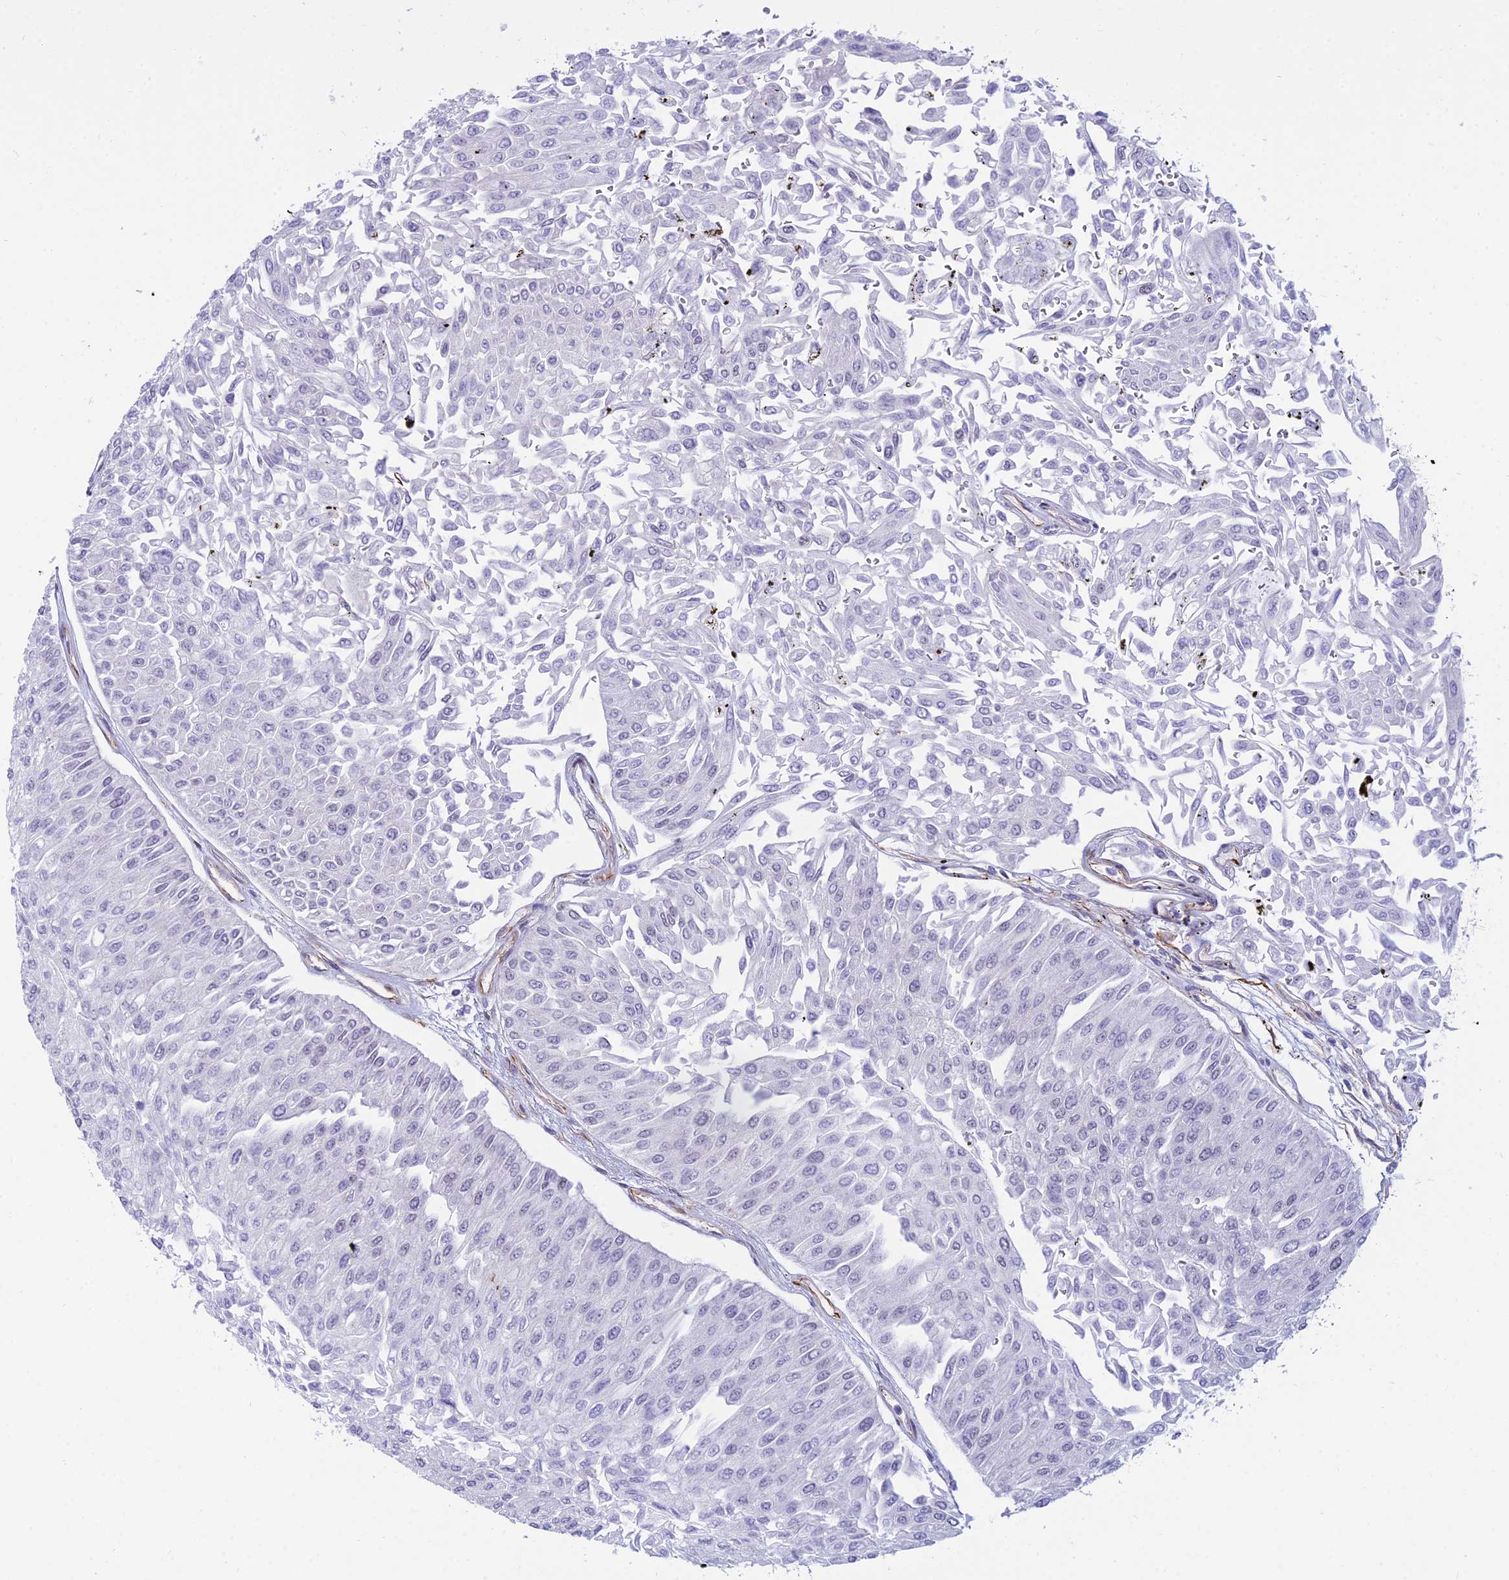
{"staining": {"intensity": "negative", "quantity": "none", "location": "none"}, "tissue": "urothelial cancer", "cell_type": "Tumor cells", "image_type": "cancer", "snomed": [{"axis": "morphology", "description": "Urothelial carcinoma, Low grade"}, {"axis": "topography", "description": "Urinary bladder"}], "caption": "Histopathology image shows no significant protein expression in tumor cells of urothelial carcinoma (low-grade).", "gene": "SAPCD2", "patient": {"sex": "male", "age": 67}}